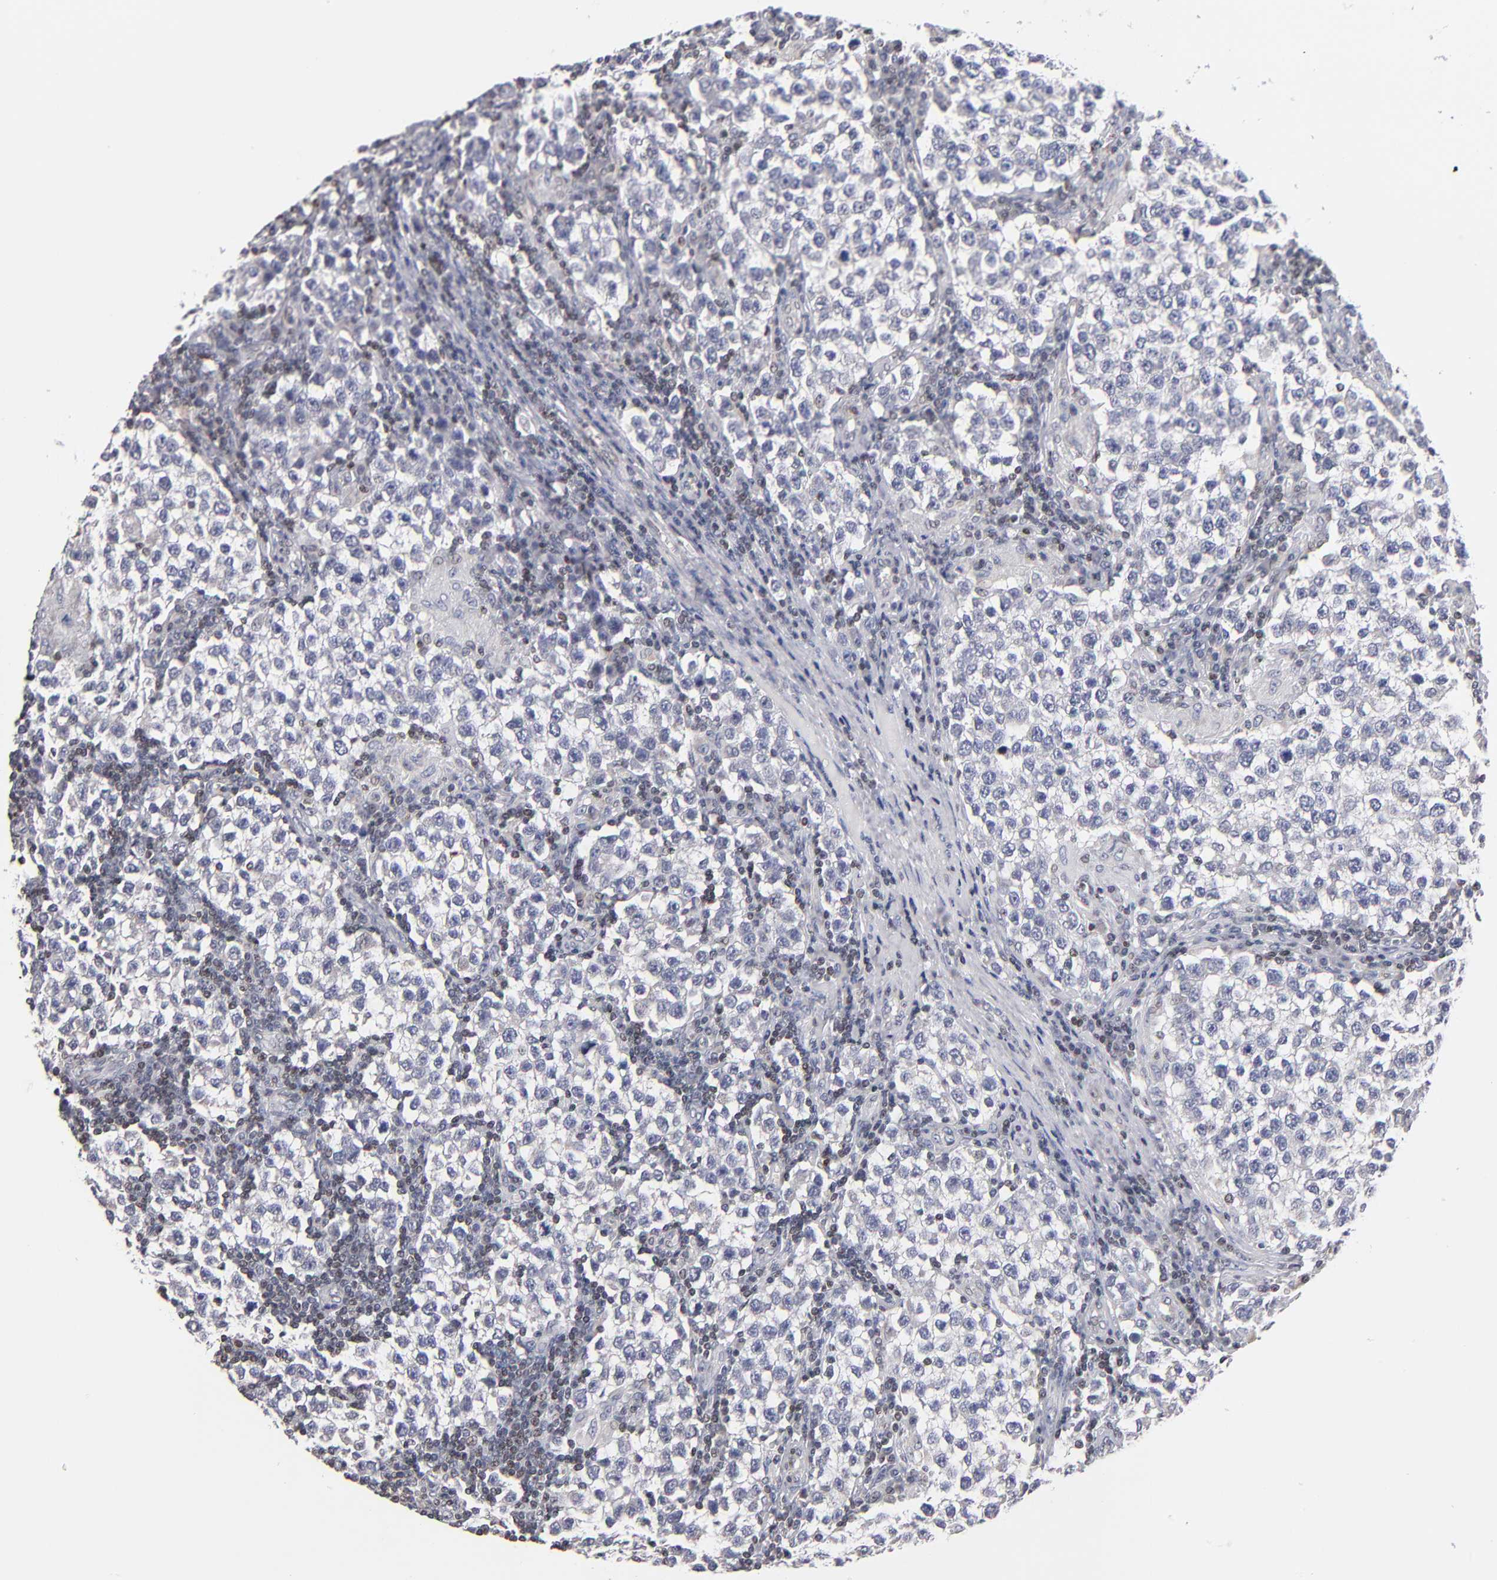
{"staining": {"intensity": "negative", "quantity": "none", "location": "none"}, "tissue": "testis cancer", "cell_type": "Tumor cells", "image_type": "cancer", "snomed": [{"axis": "morphology", "description": "Seminoma, NOS"}, {"axis": "topography", "description": "Testis"}], "caption": "This image is of seminoma (testis) stained with immunohistochemistry to label a protein in brown with the nuclei are counter-stained blue. There is no positivity in tumor cells.", "gene": "ODF2", "patient": {"sex": "male", "age": 36}}